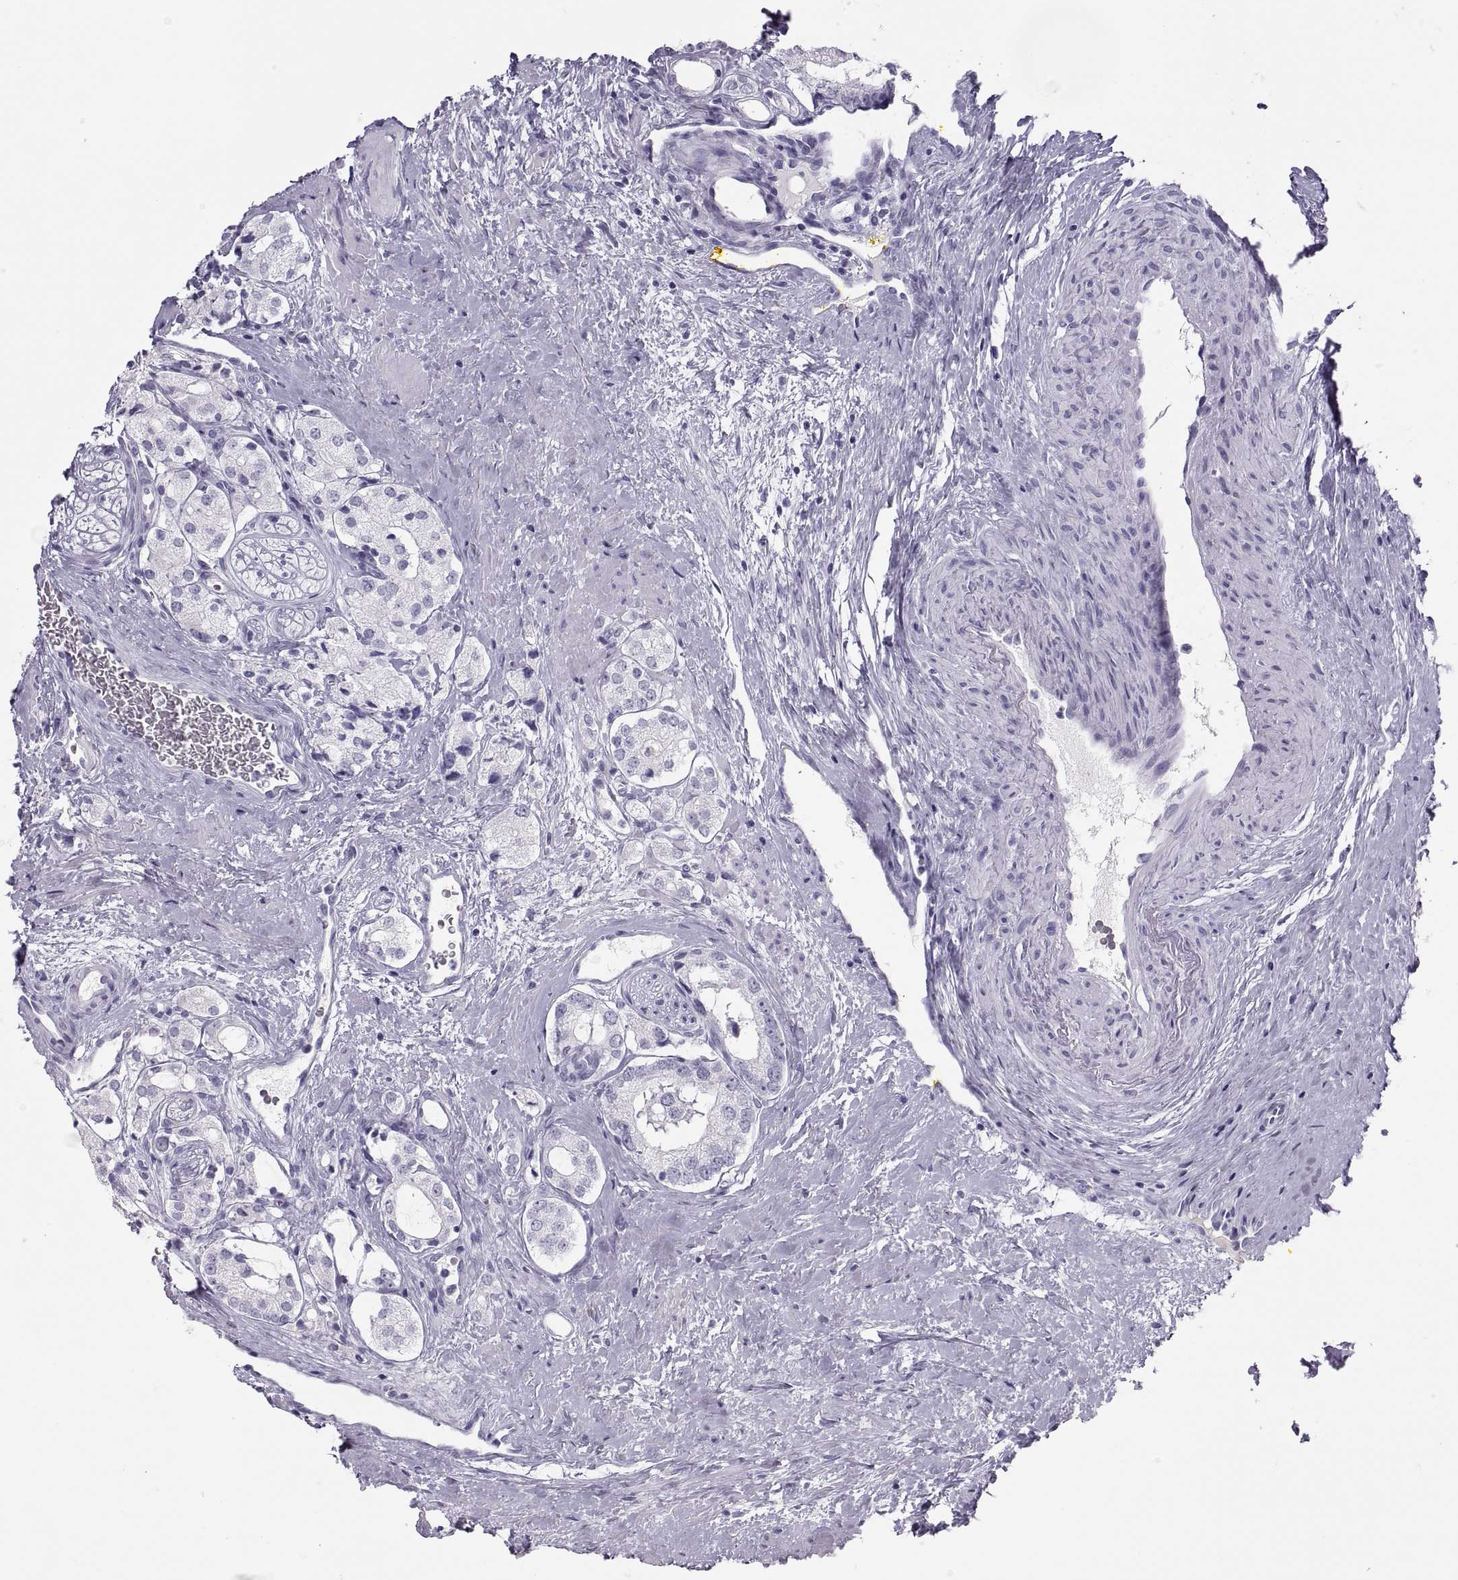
{"staining": {"intensity": "negative", "quantity": "none", "location": "none"}, "tissue": "prostate cancer", "cell_type": "Tumor cells", "image_type": "cancer", "snomed": [{"axis": "morphology", "description": "Adenocarcinoma, NOS"}, {"axis": "topography", "description": "Prostate"}], "caption": "High power microscopy image of an immunohistochemistry image of prostate cancer (adenocarcinoma), revealing no significant expression in tumor cells.", "gene": "SEMG1", "patient": {"sex": "male", "age": 66}}